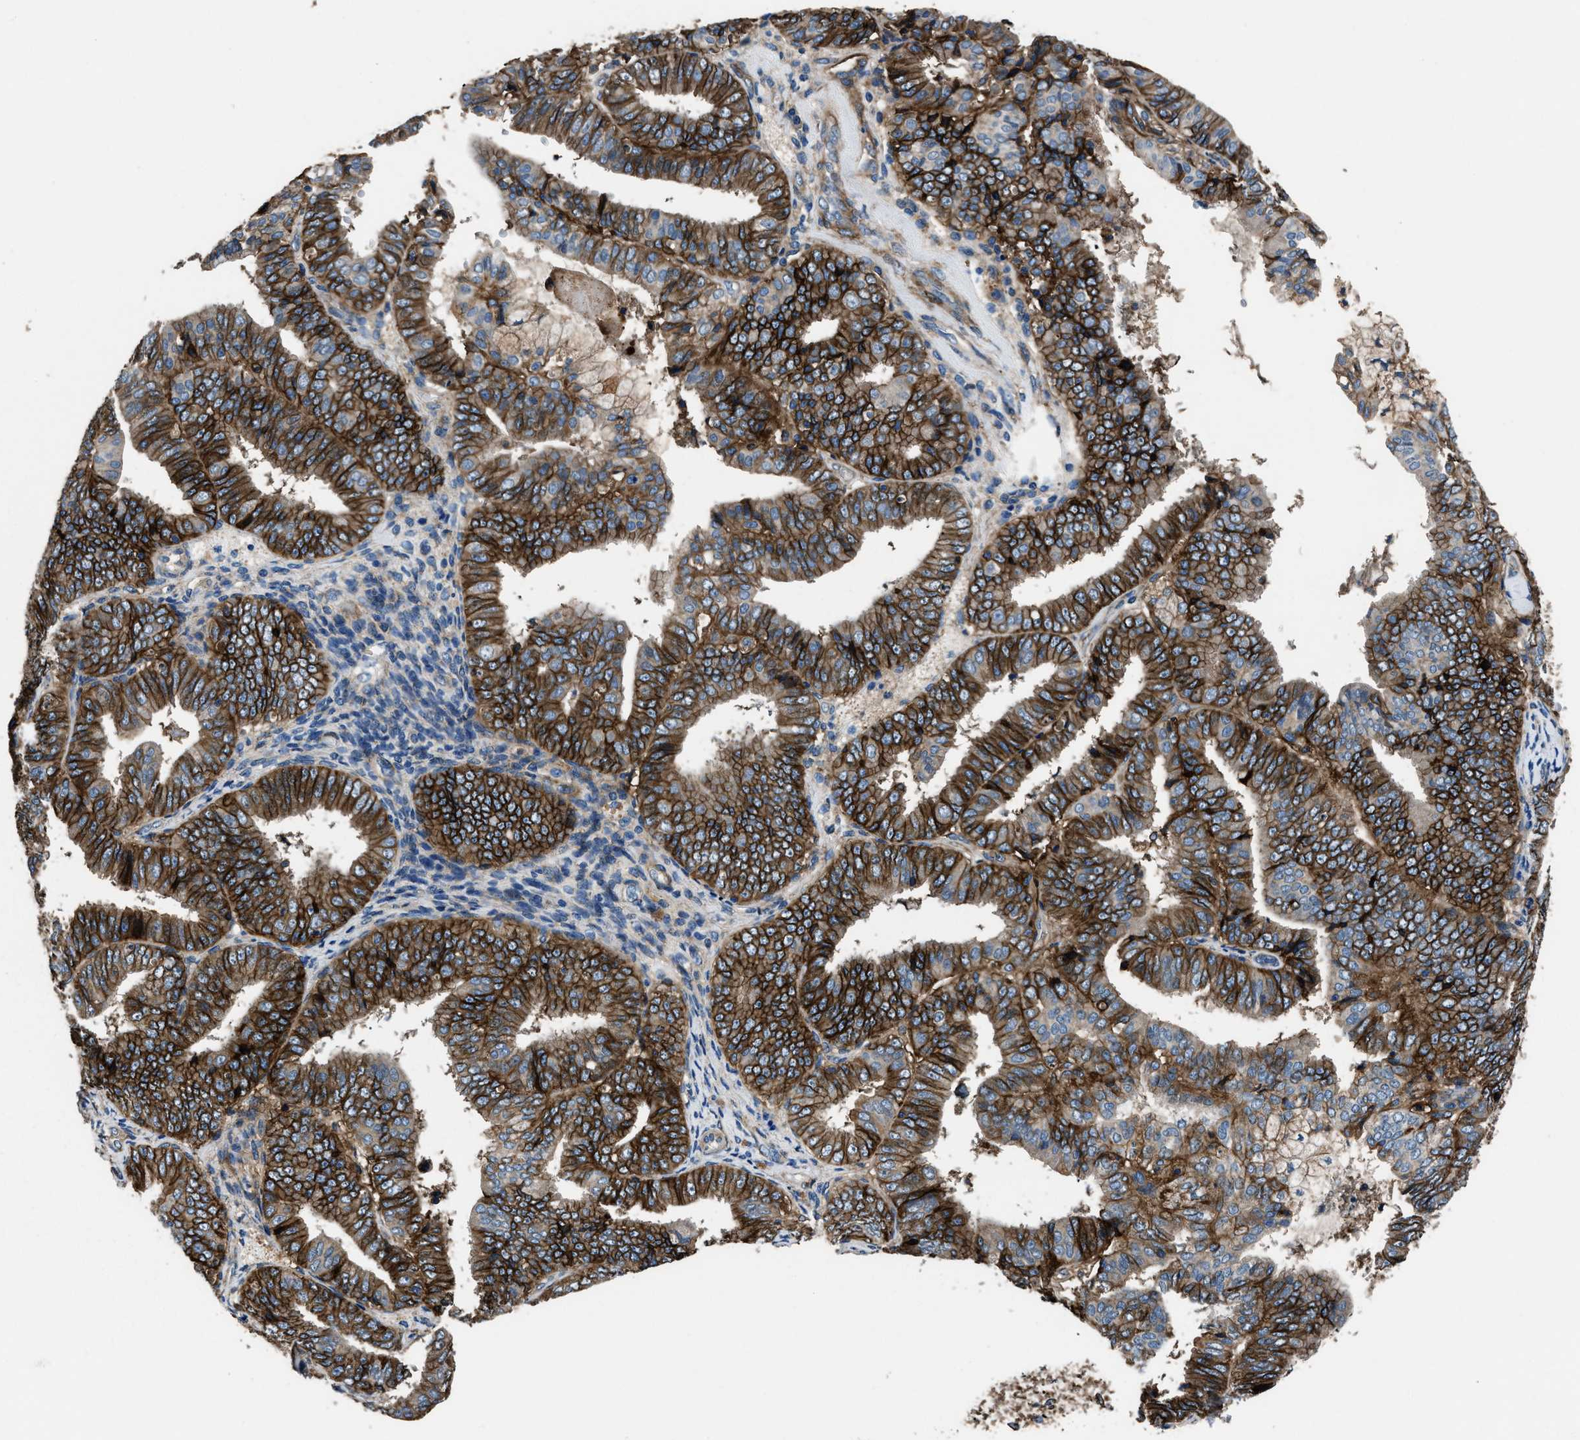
{"staining": {"intensity": "strong", "quantity": ">75%", "location": "cytoplasmic/membranous"}, "tissue": "endometrial cancer", "cell_type": "Tumor cells", "image_type": "cancer", "snomed": [{"axis": "morphology", "description": "Adenocarcinoma, NOS"}, {"axis": "topography", "description": "Endometrium"}], "caption": "Adenocarcinoma (endometrial) stained with a brown dye displays strong cytoplasmic/membranous positive expression in approximately >75% of tumor cells.", "gene": "CD276", "patient": {"sex": "female", "age": 63}}